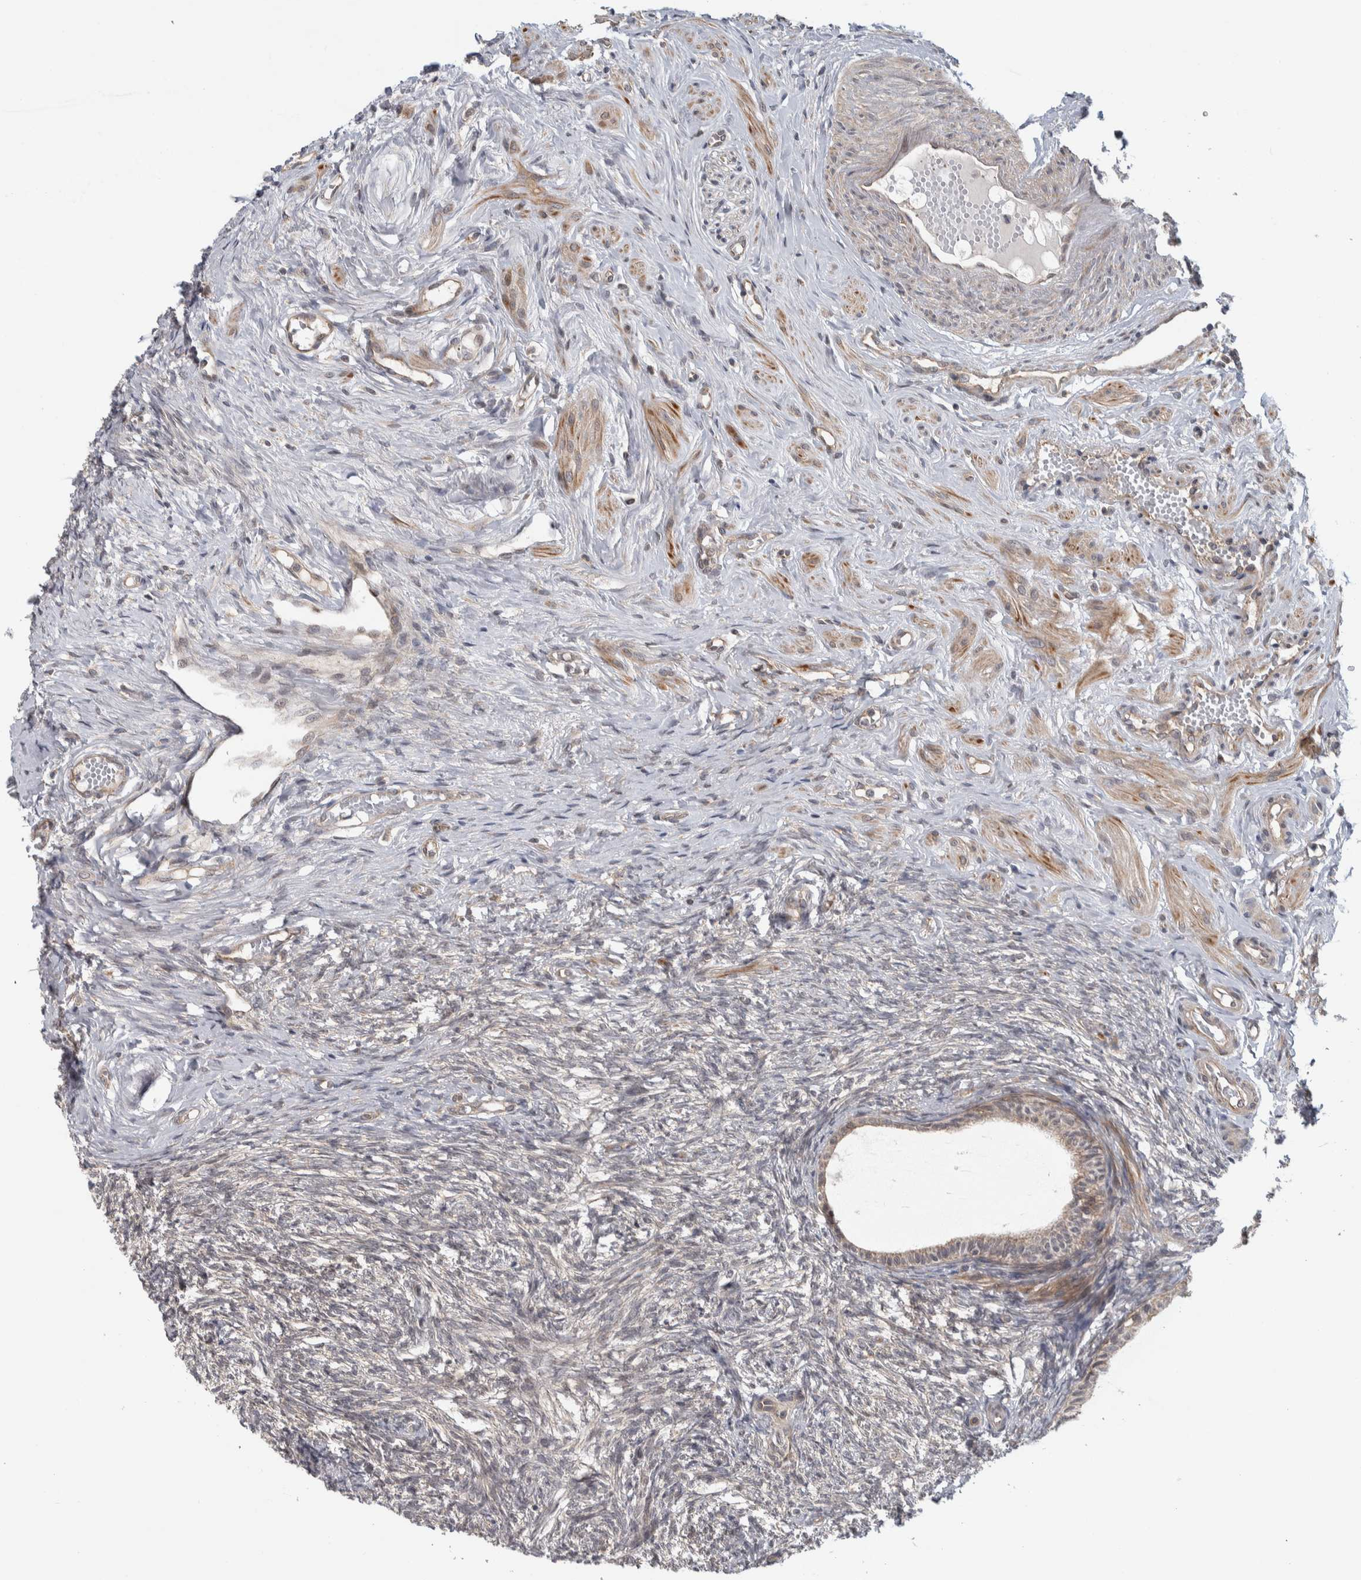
{"staining": {"intensity": "weak", "quantity": "<25%", "location": "cytoplasmic/membranous"}, "tissue": "ovary", "cell_type": "Follicle cells", "image_type": "normal", "snomed": [{"axis": "morphology", "description": "Normal tissue, NOS"}, {"axis": "topography", "description": "Ovary"}], "caption": "Immunohistochemical staining of benign ovary demonstrates no significant positivity in follicle cells. (Brightfield microscopy of DAB IHC at high magnification).", "gene": "TBC1D31", "patient": {"sex": "female", "age": 41}}